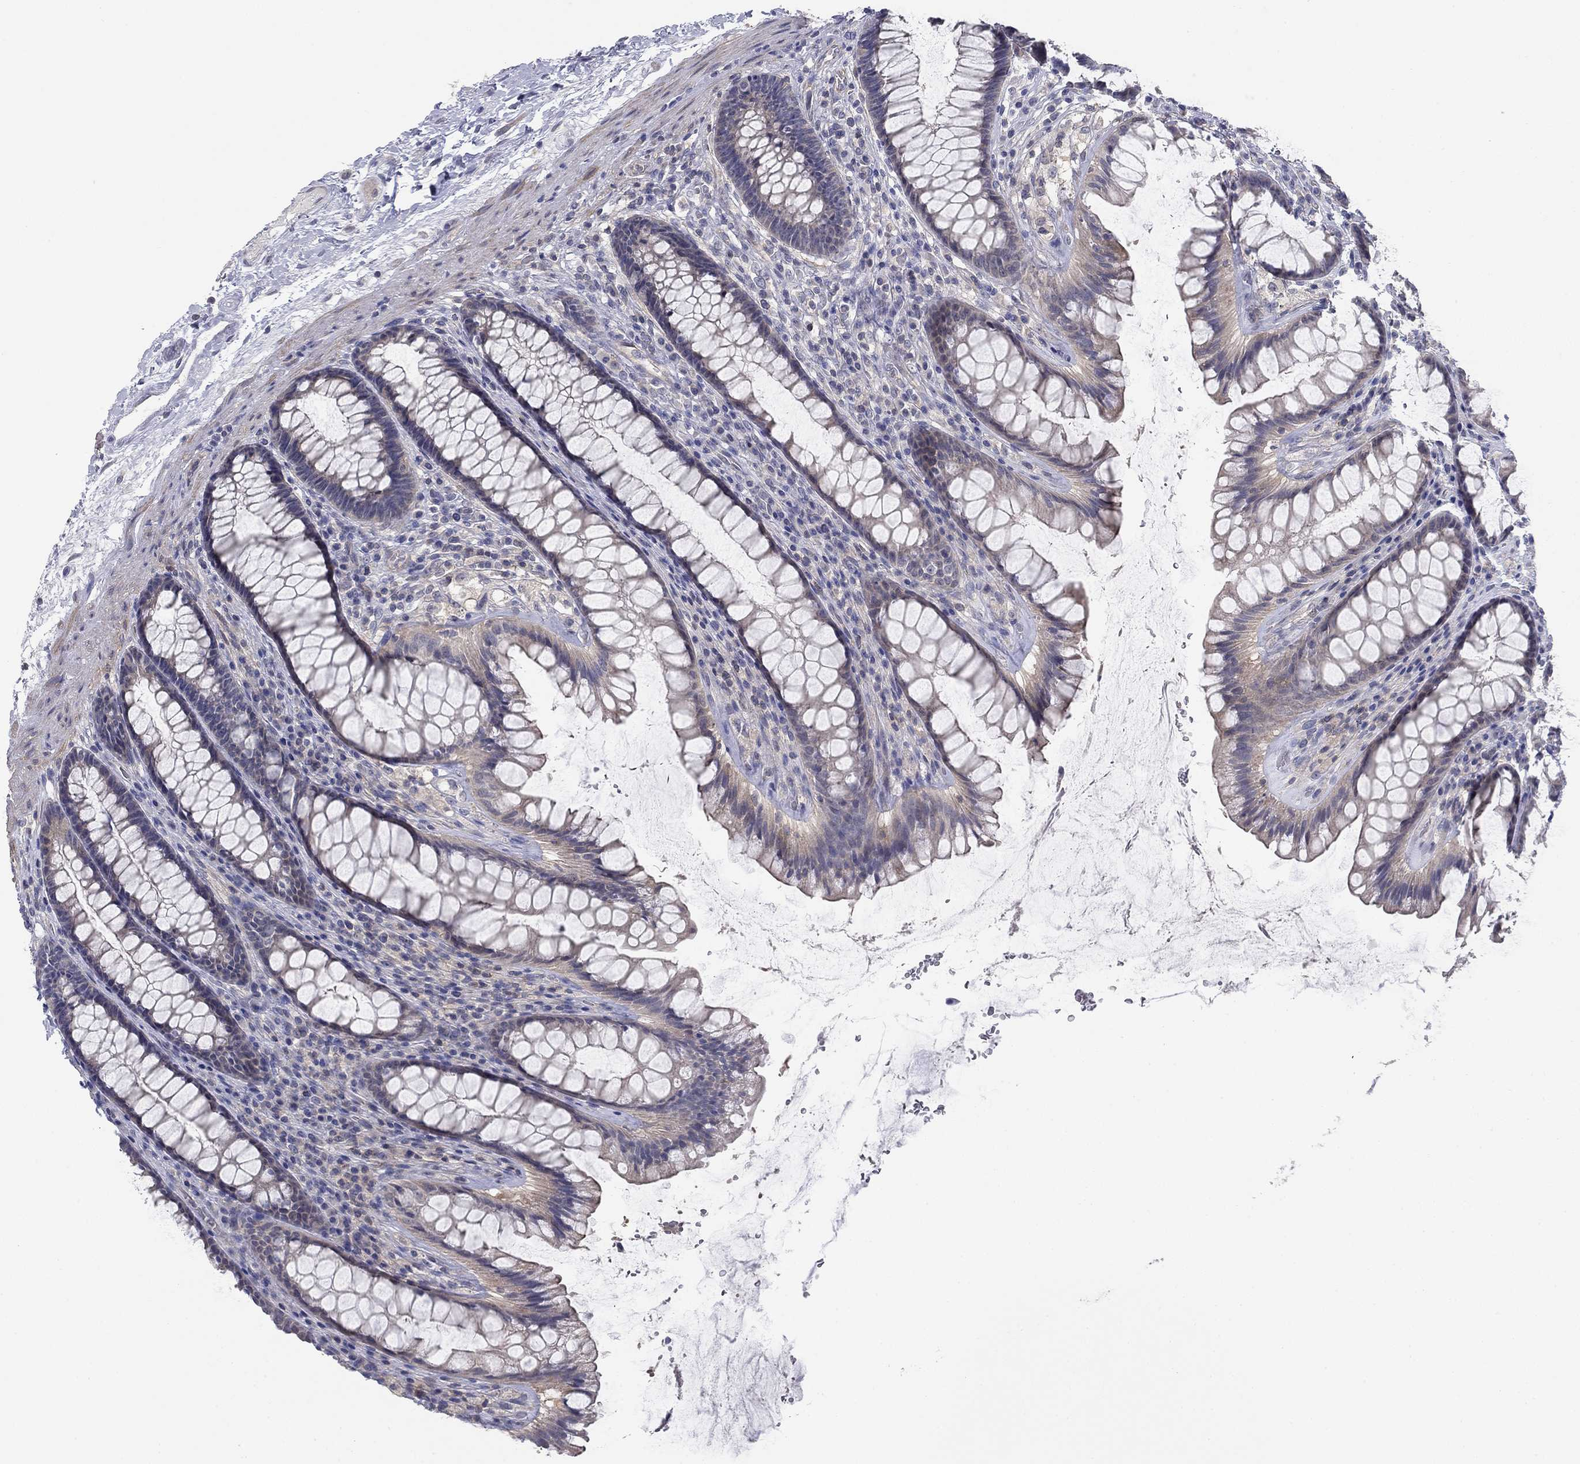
{"staining": {"intensity": "negative", "quantity": "none", "location": "none"}, "tissue": "rectum", "cell_type": "Glandular cells", "image_type": "normal", "snomed": [{"axis": "morphology", "description": "Normal tissue, NOS"}, {"axis": "topography", "description": "Rectum"}], "caption": "Micrograph shows no significant protein expression in glandular cells of unremarkable rectum. (Stains: DAB immunohistochemistry with hematoxylin counter stain, Microscopy: brightfield microscopy at high magnification).", "gene": "GRK7", "patient": {"sex": "male", "age": 72}}